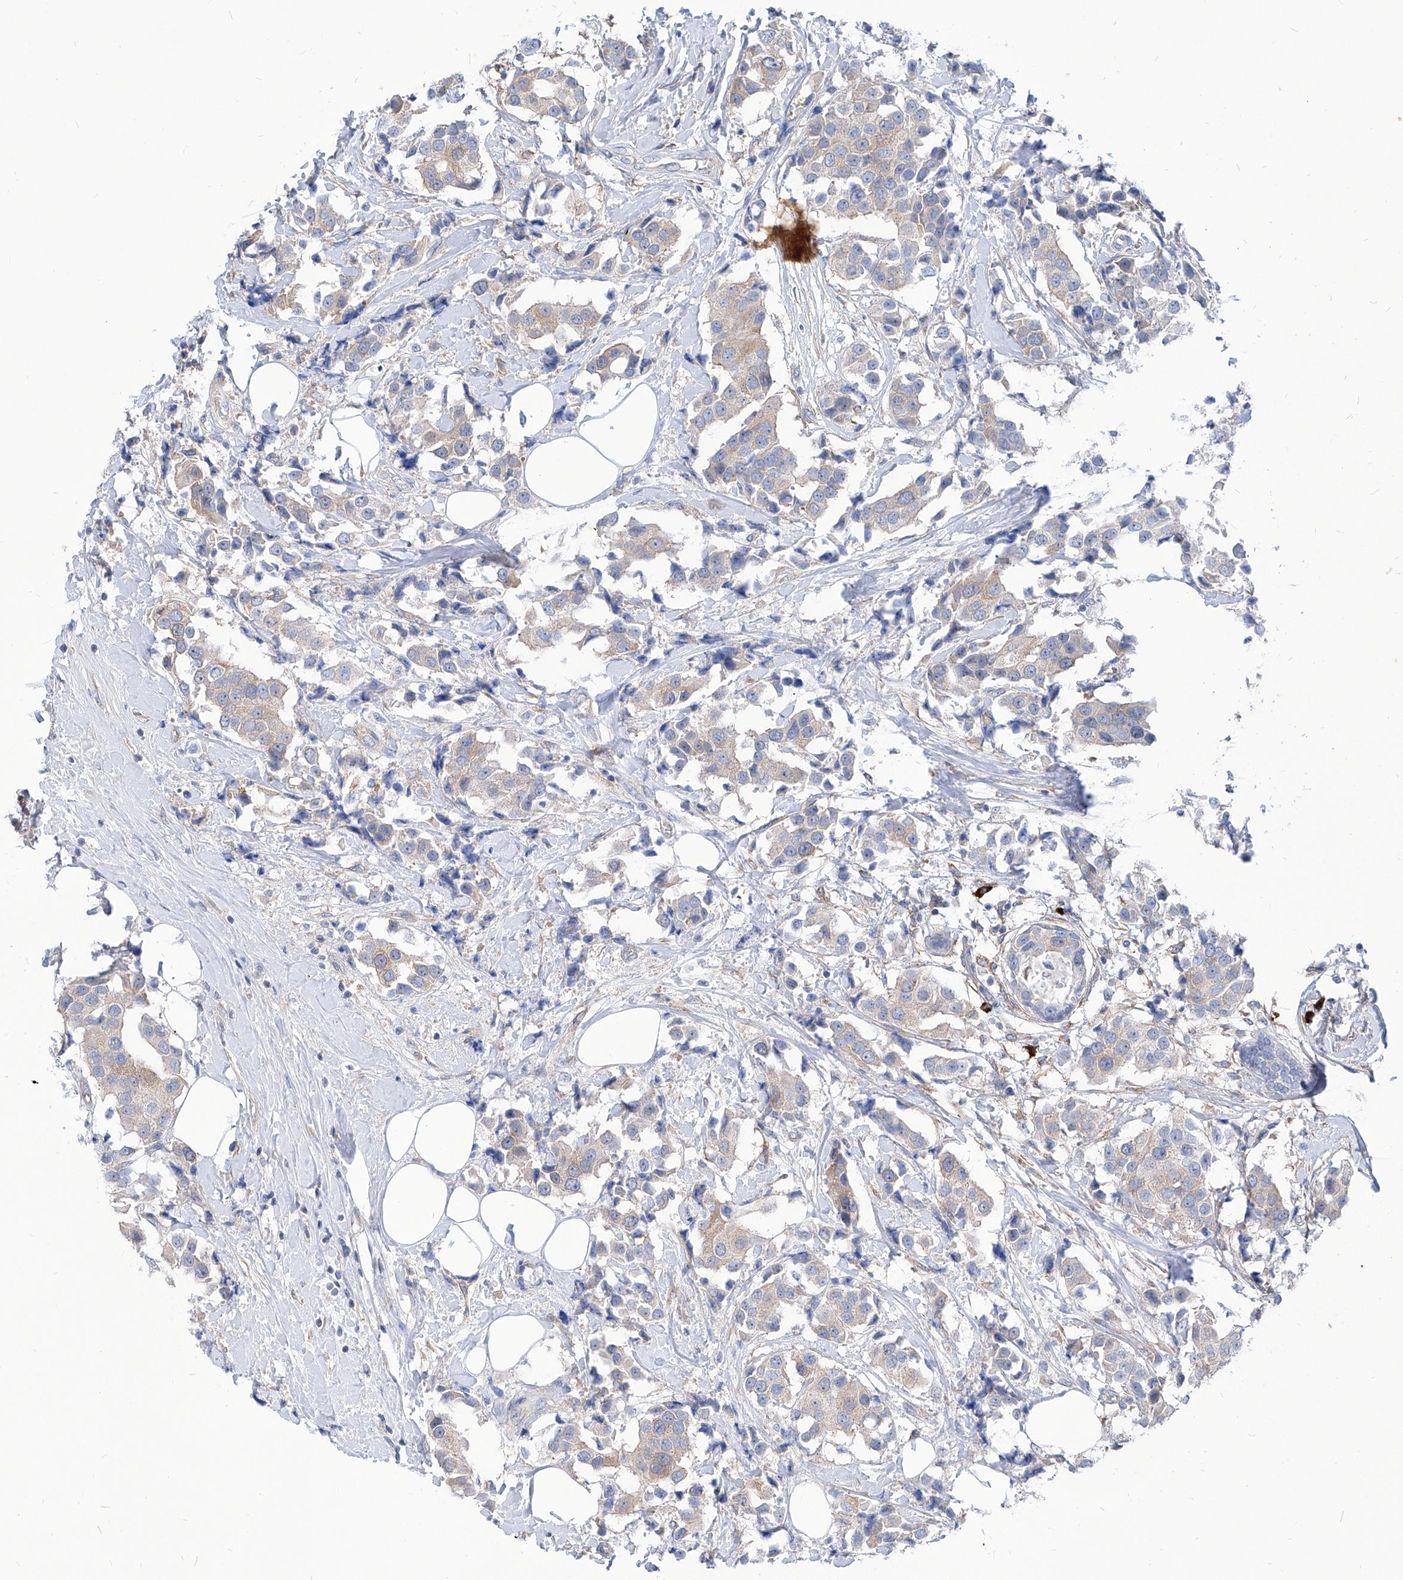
{"staining": {"intensity": "weak", "quantity": "<25%", "location": "cytoplasmic/membranous"}, "tissue": "breast cancer", "cell_type": "Tumor cells", "image_type": "cancer", "snomed": [{"axis": "morphology", "description": "Normal tissue, NOS"}, {"axis": "morphology", "description": "Duct carcinoma"}, {"axis": "topography", "description": "Breast"}], "caption": "IHC micrograph of neoplastic tissue: breast cancer (intraductal carcinoma) stained with DAB (3,3'-diaminobenzidine) demonstrates no significant protein positivity in tumor cells.", "gene": "AKAP10", "patient": {"sex": "female", "age": 39}}